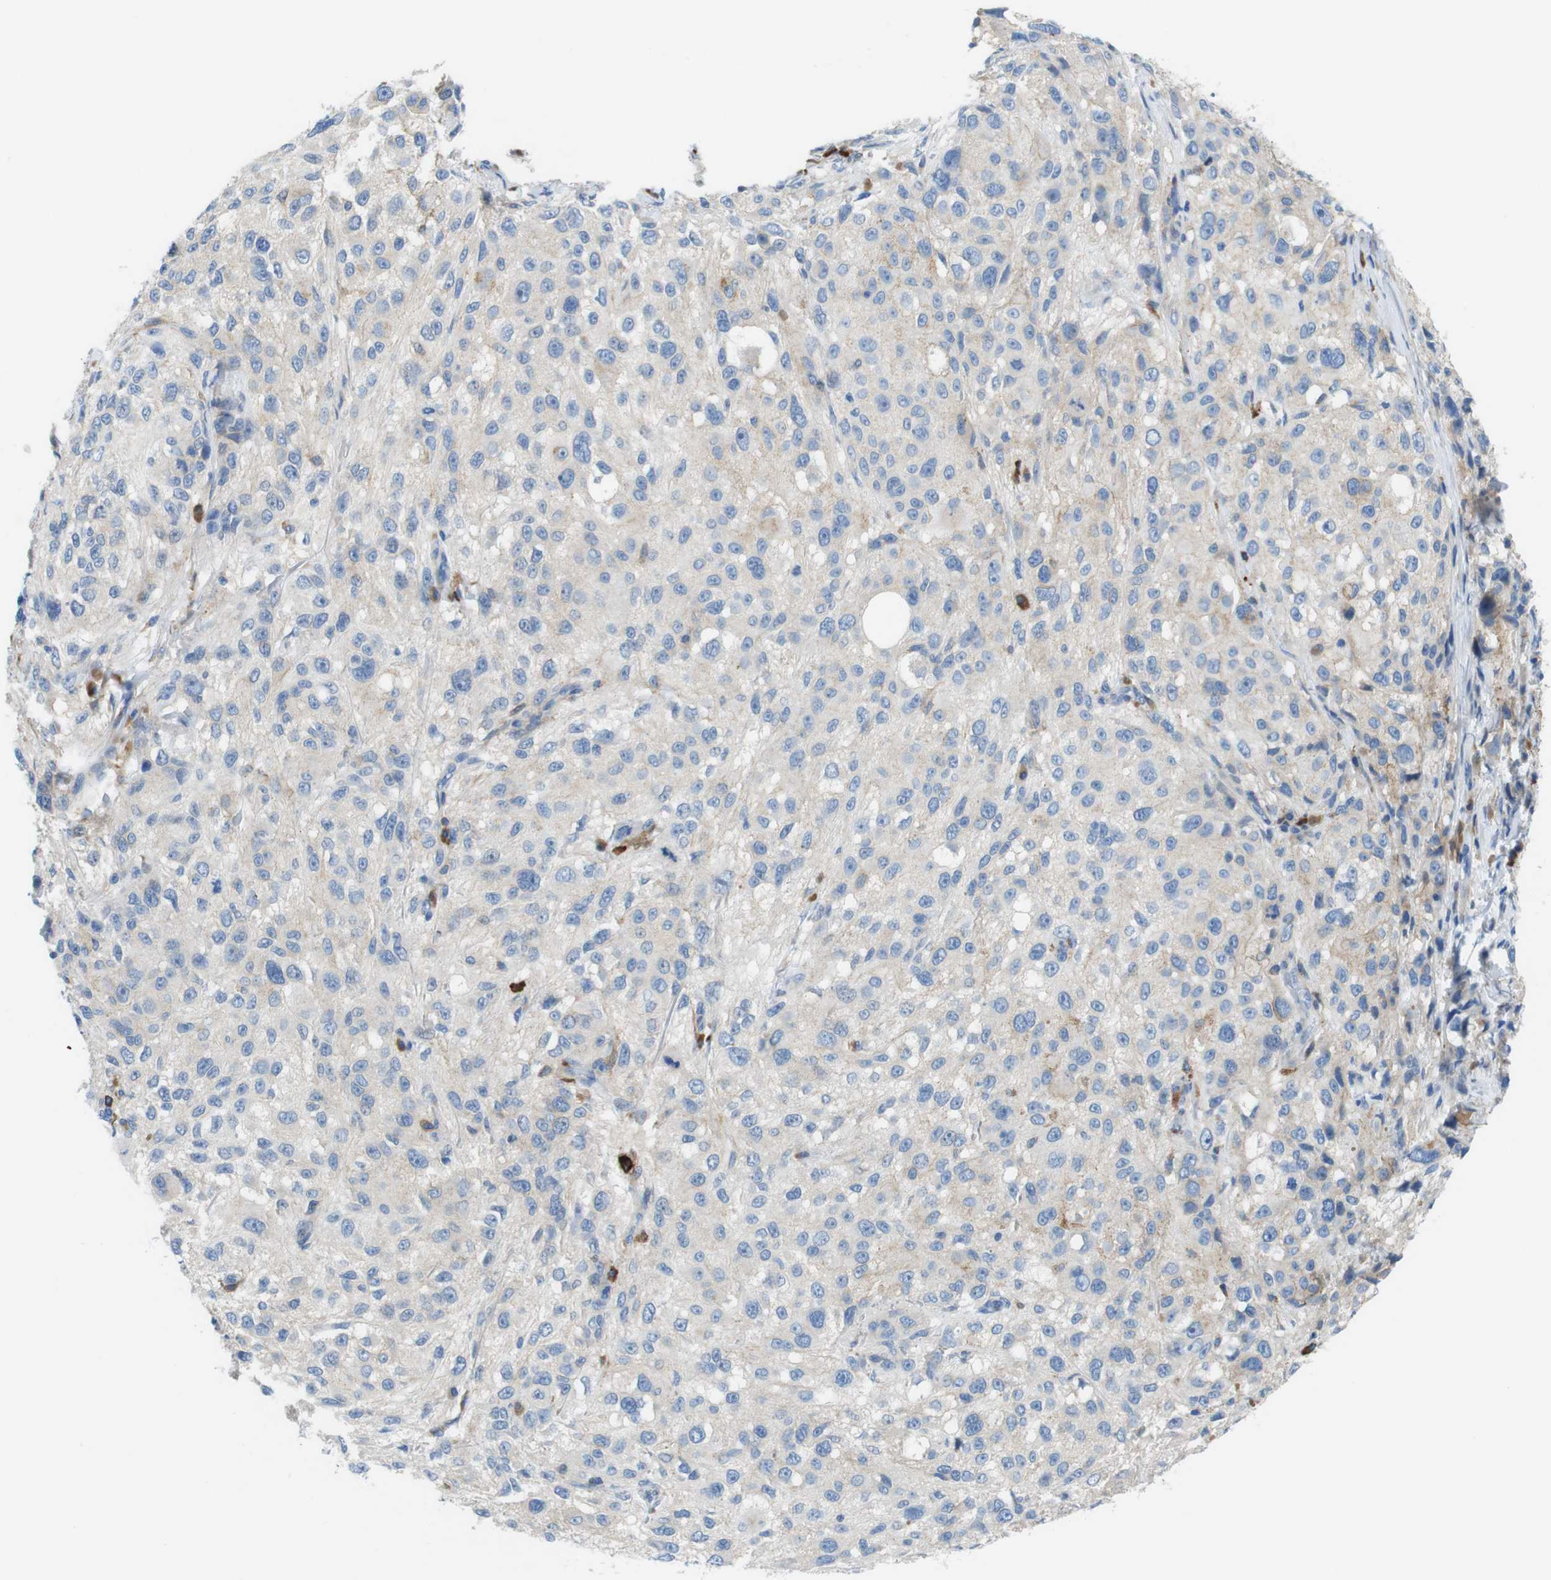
{"staining": {"intensity": "negative", "quantity": "none", "location": "none"}, "tissue": "melanoma", "cell_type": "Tumor cells", "image_type": "cancer", "snomed": [{"axis": "morphology", "description": "Necrosis, NOS"}, {"axis": "morphology", "description": "Malignant melanoma, NOS"}, {"axis": "topography", "description": "Skin"}], "caption": "The photomicrograph demonstrates no staining of tumor cells in melanoma.", "gene": "CLMN", "patient": {"sex": "female", "age": 87}}